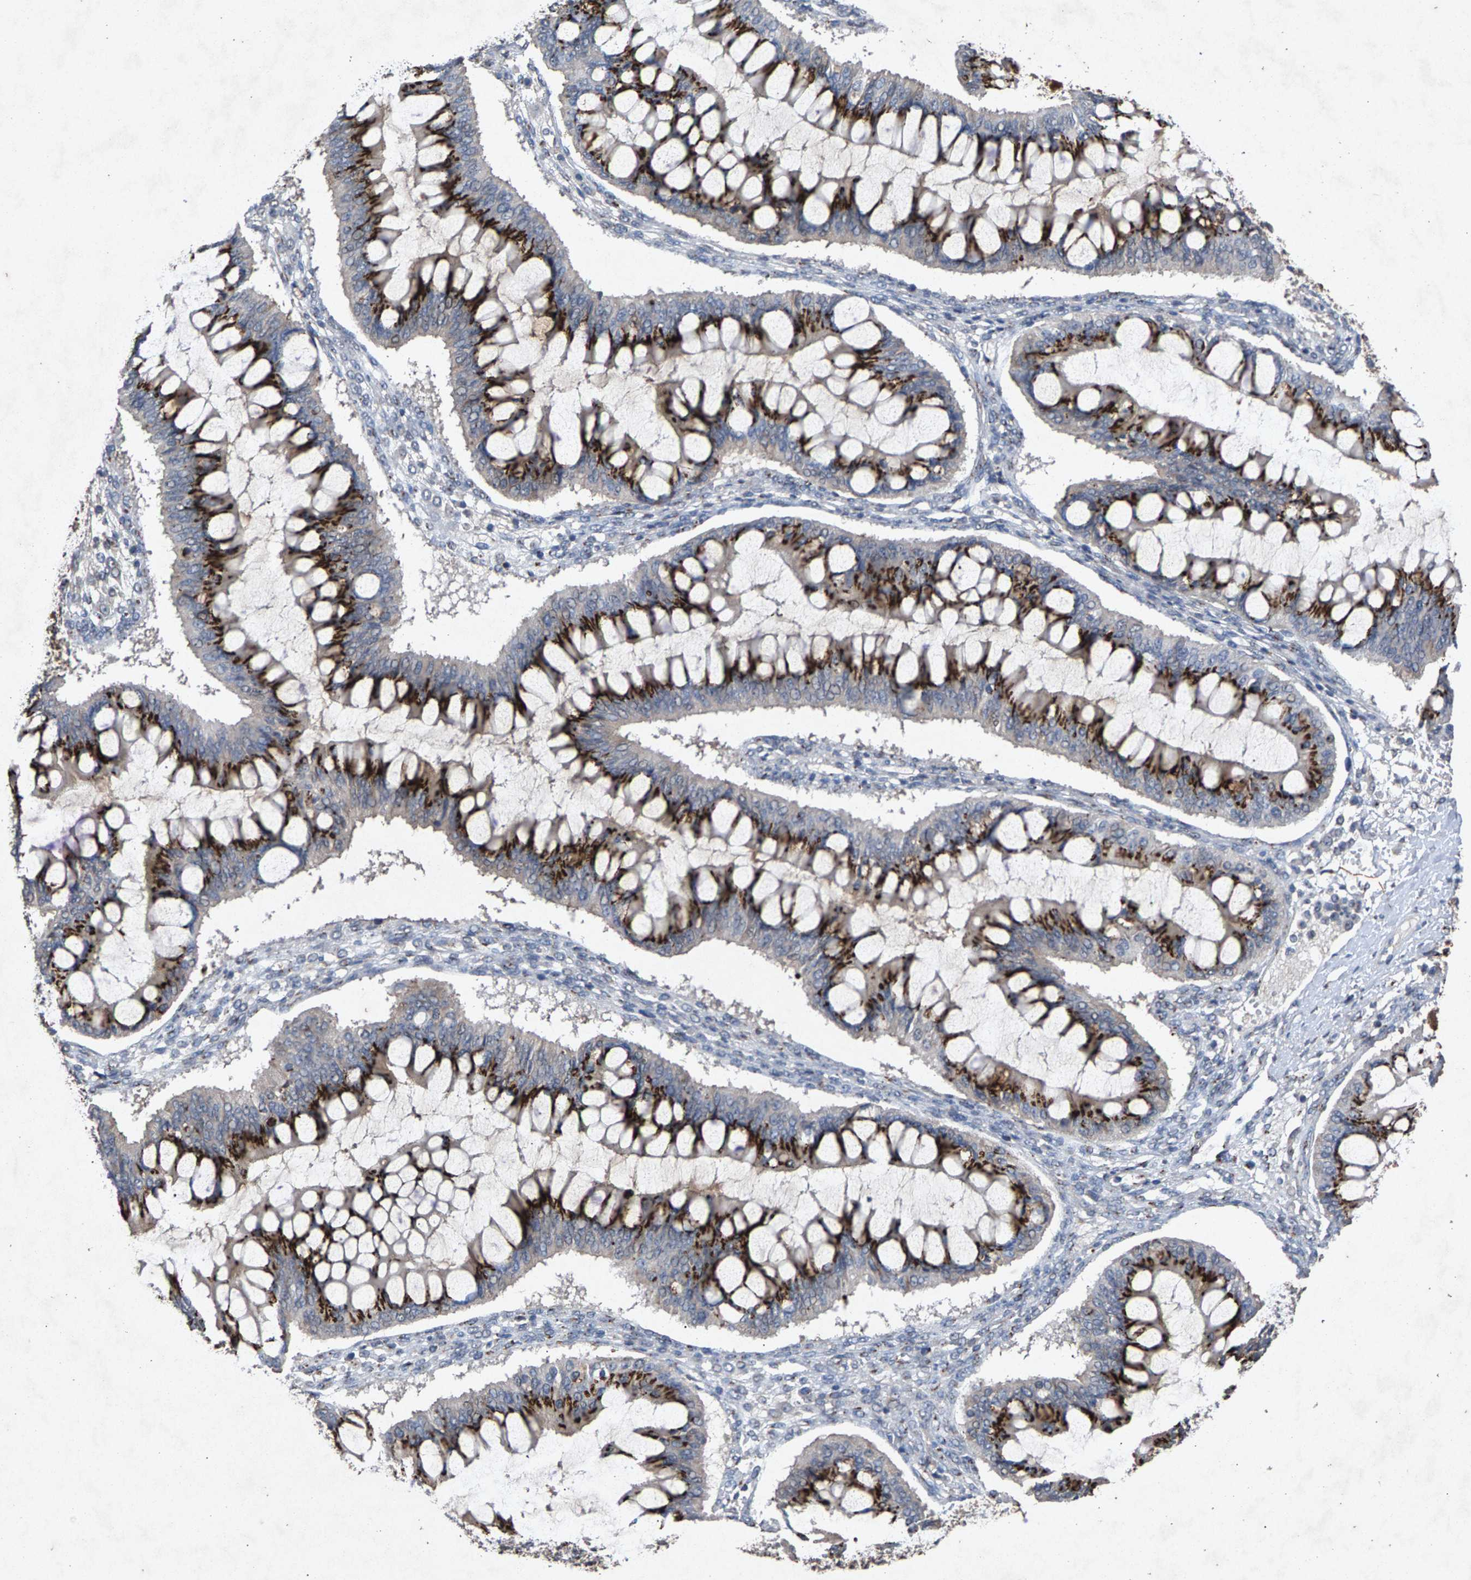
{"staining": {"intensity": "strong", "quantity": ">75%", "location": "cytoplasmic/membranous"}, "tissue": "ovarian cancer", "cell_type": "Tumor cells", "image_type": "cancer", "snomed": [{"axis": "morphology", "description": "Cystadenocarcinoma, mucinous, NOS"}, {"axis": "topography", "description": "Ovary"}], "caption": "Immunohistochemistry (DAB (3,3'-diaminobenzidine)) staining of human ovarian cancer (mucinous cystadenocarcinoma) displays strong cytoplasmic/membranous protein staining in about >75% of tumor cells.", "gene": "MAN2A1", "patient": {"sex": "female", "age": 73}}